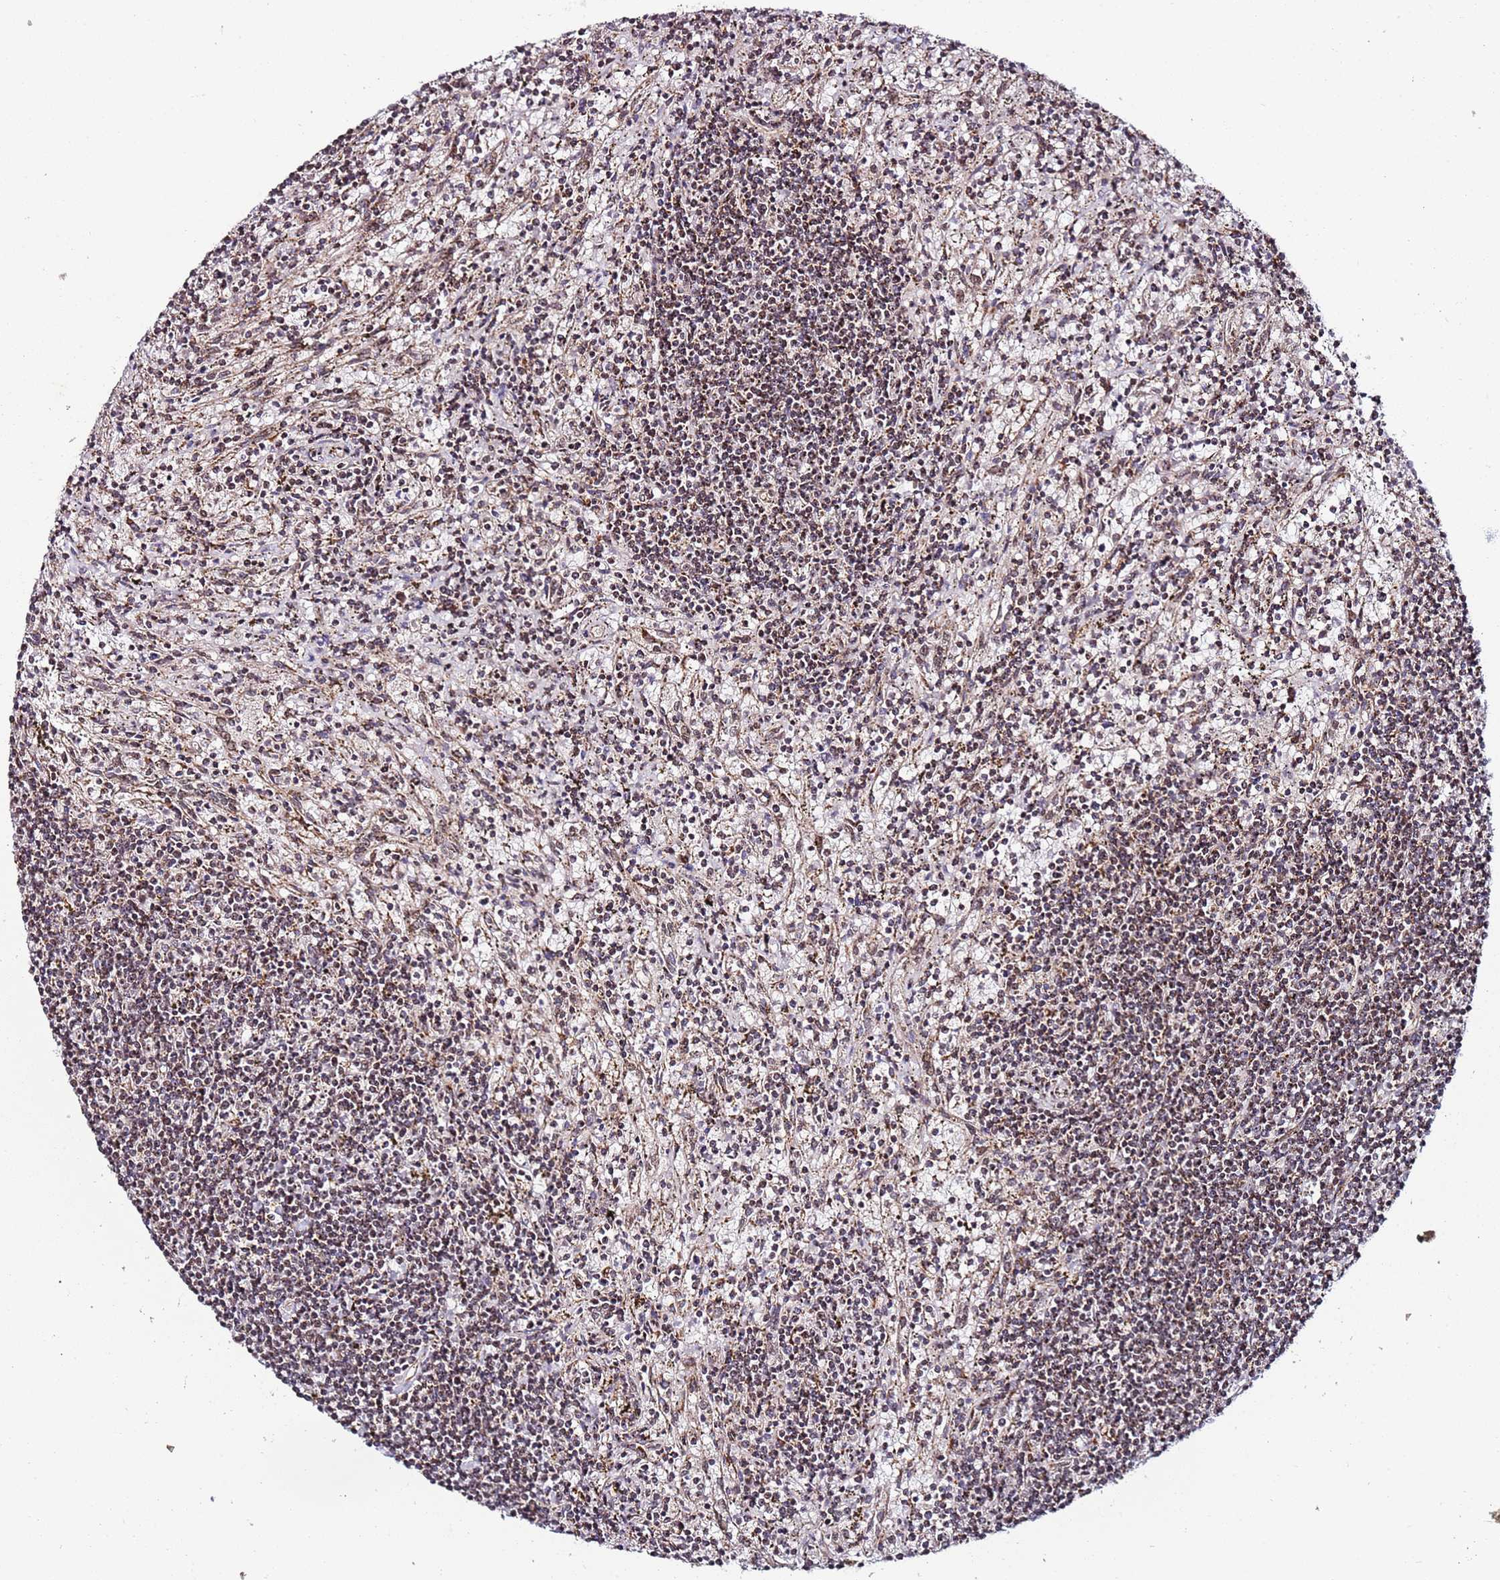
{"staining": {"intensity": "moderate", "quantity": "25%-75%", "location": "nuclear"}, "tissue": "lymphoma", "cell_type": "Tumor cells", "image_type": "cancer", "snomed": [{"axis": "morphology", "description": "Malignant lymphoma, non-Hodgkin's type, Low grade"}, {"axis": "topography", "description": "Spleen"}], "caption": "Immunohistochemical staining of human low-grade malignant lymphoma, non-Hodgkin's type exhibits medium levels of moderate nuclear protein positivity in about 25%-75% of tumor cells.", "gene": "TP53AIP1", "patient": {"sex": "male", "age": 76}}